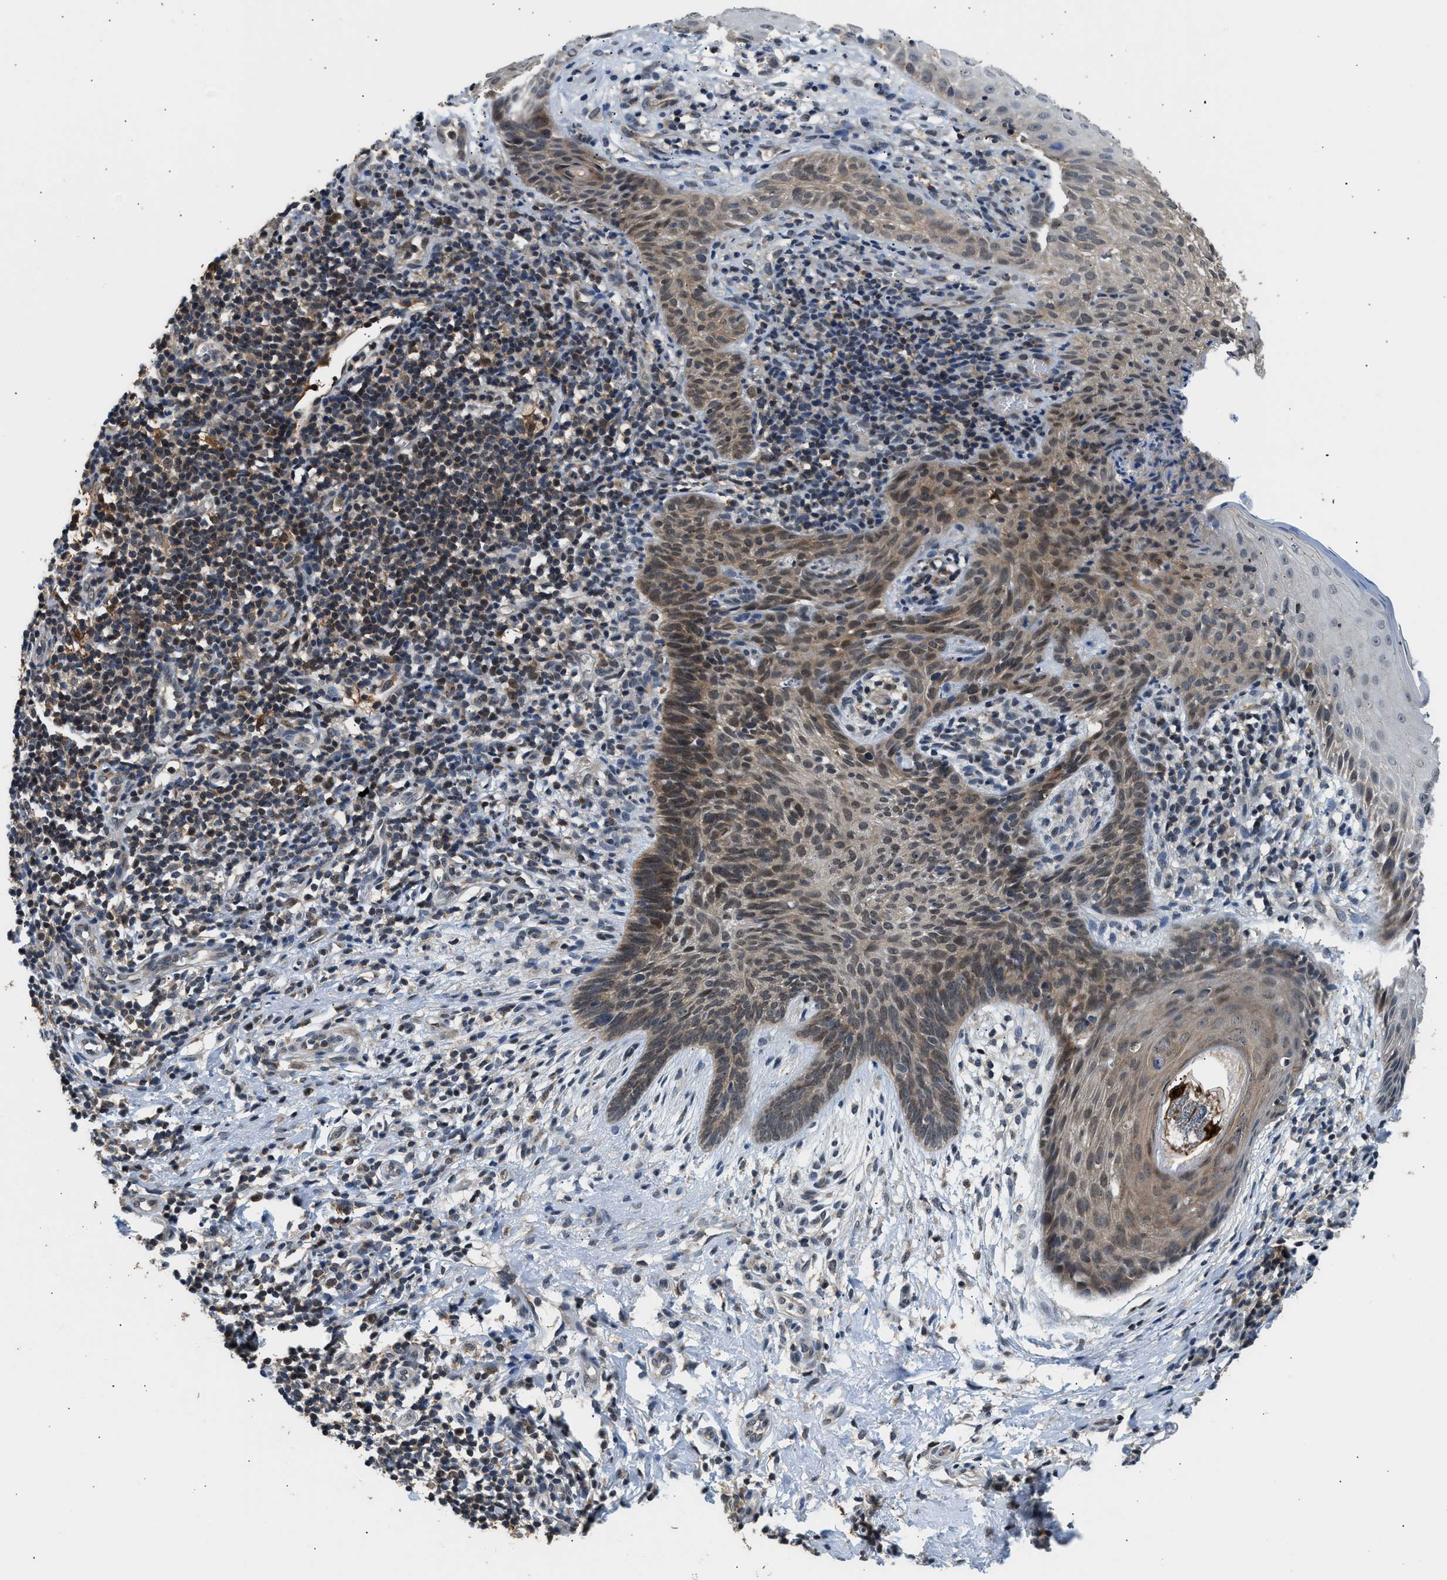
{"staining": {"intensity": "moderate", "quantity": ">75%", "location": "cytoplasmic/membranous,nuclear"}, "tissue": "skin cancer", "cell_type": "Tumor cells", "image_type": "cancer", "snomed": [{"axis": "morphology", "description": "Basal cell carcinoma"}, {"axis": "topography", "description": "Skin"}], "caption": "The image displays a brown stain indicating the presence of a protein in the cytoplasmic/membranous and nuclear of tumor cells in skin cancer.", "gene": "MTMR1", "patient": {"sex": "male", "age": 60}}